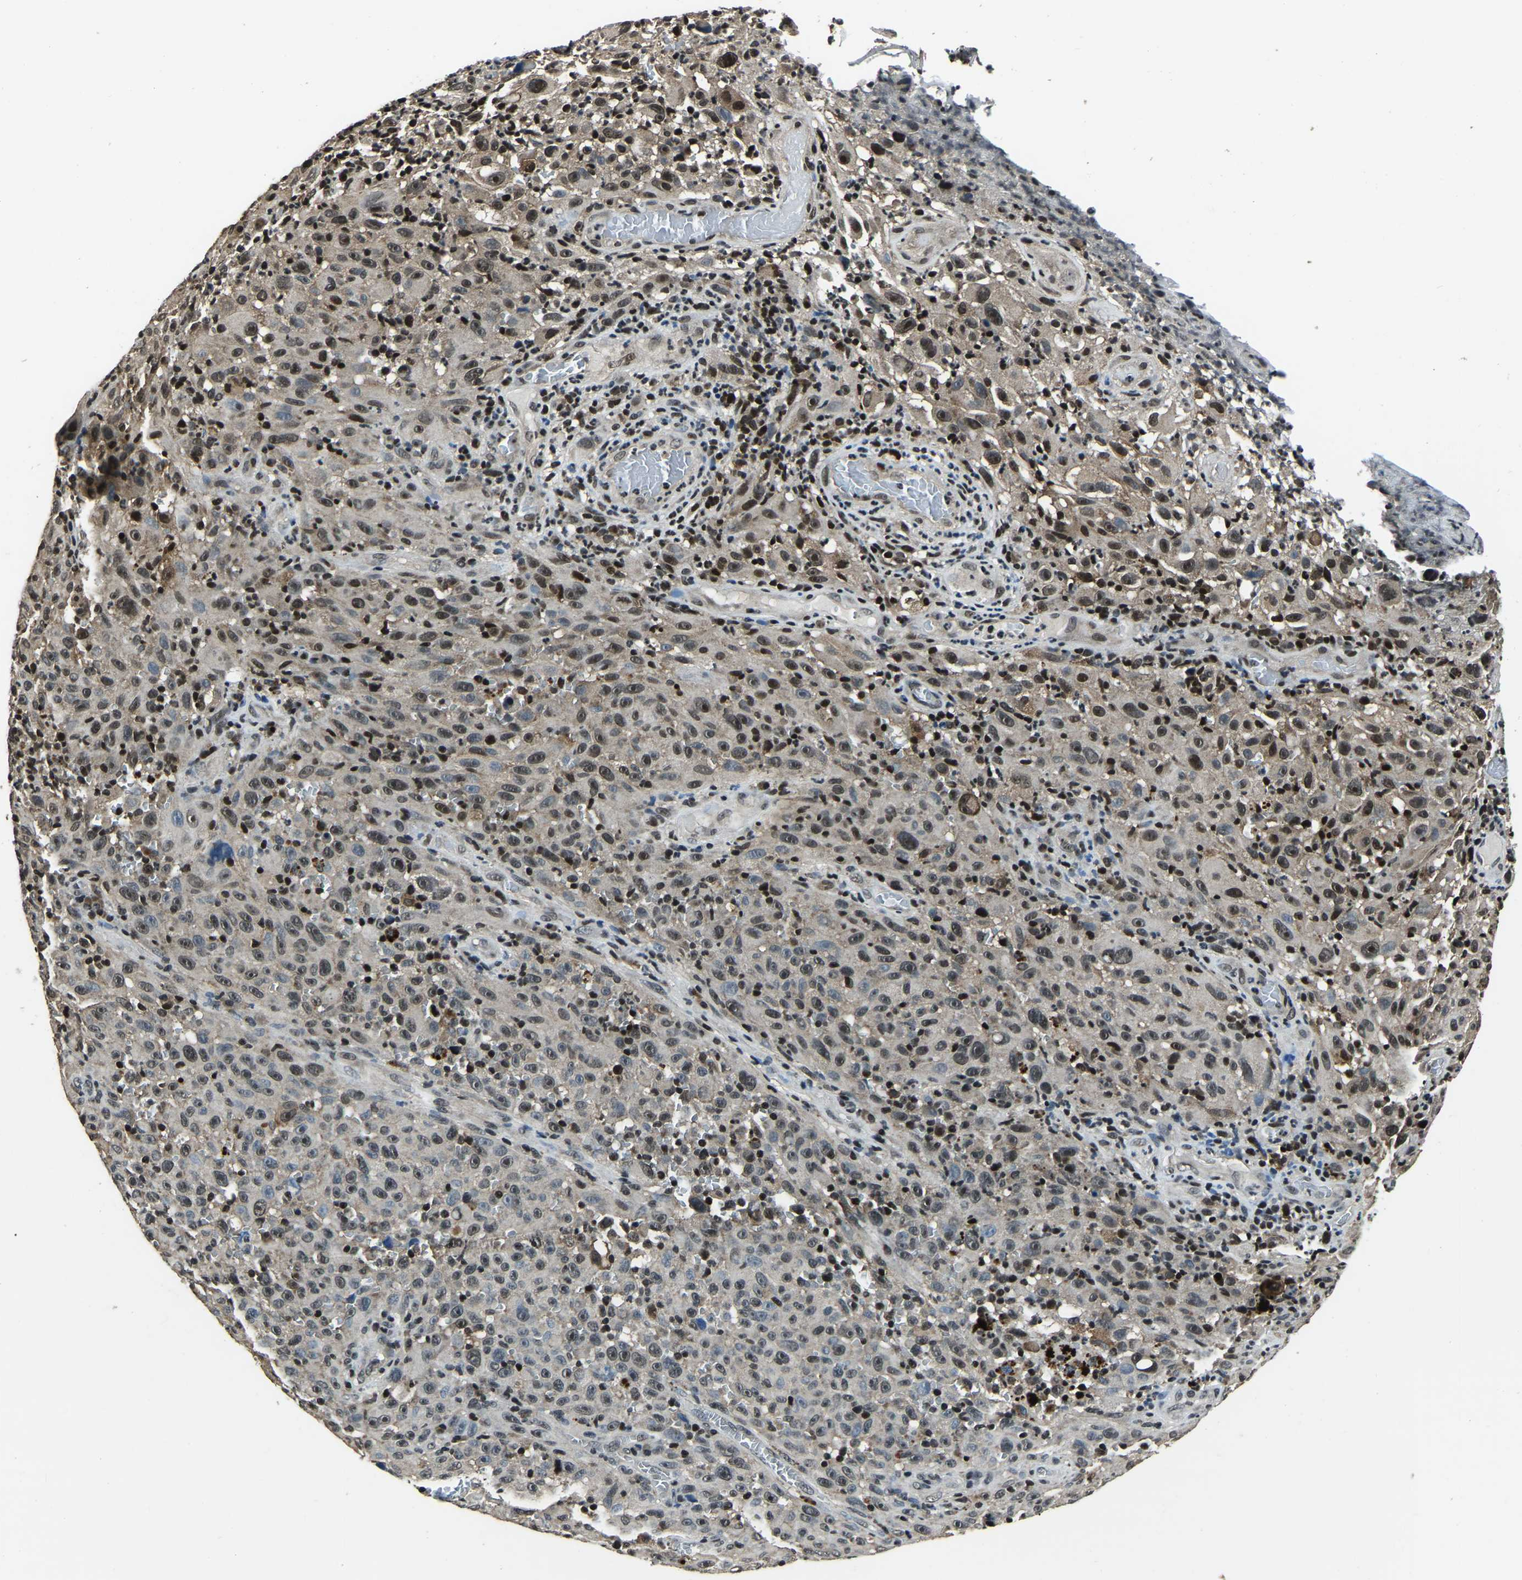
{"staining": {"intensity": "weak", "quantity": "25%-75%", "location": "cytoplasmic/membranous"}, "tissue": "melanoma", "cell_type": "Tumor cells", "image_type": "cancer", "snomed": [{"axis": "morphology", "description": "Malignant melanoma, NOS"}, {"axis": "topography", "description": "Skin"}], "caption": "Protein staining of malignant melanoma tissue demonstrates weak cytoplasmic/membranous expression in about 25%-75% of tumor cells.", "gene": "ANKIB1", "patient": {"sex": "female", "age": 82}}